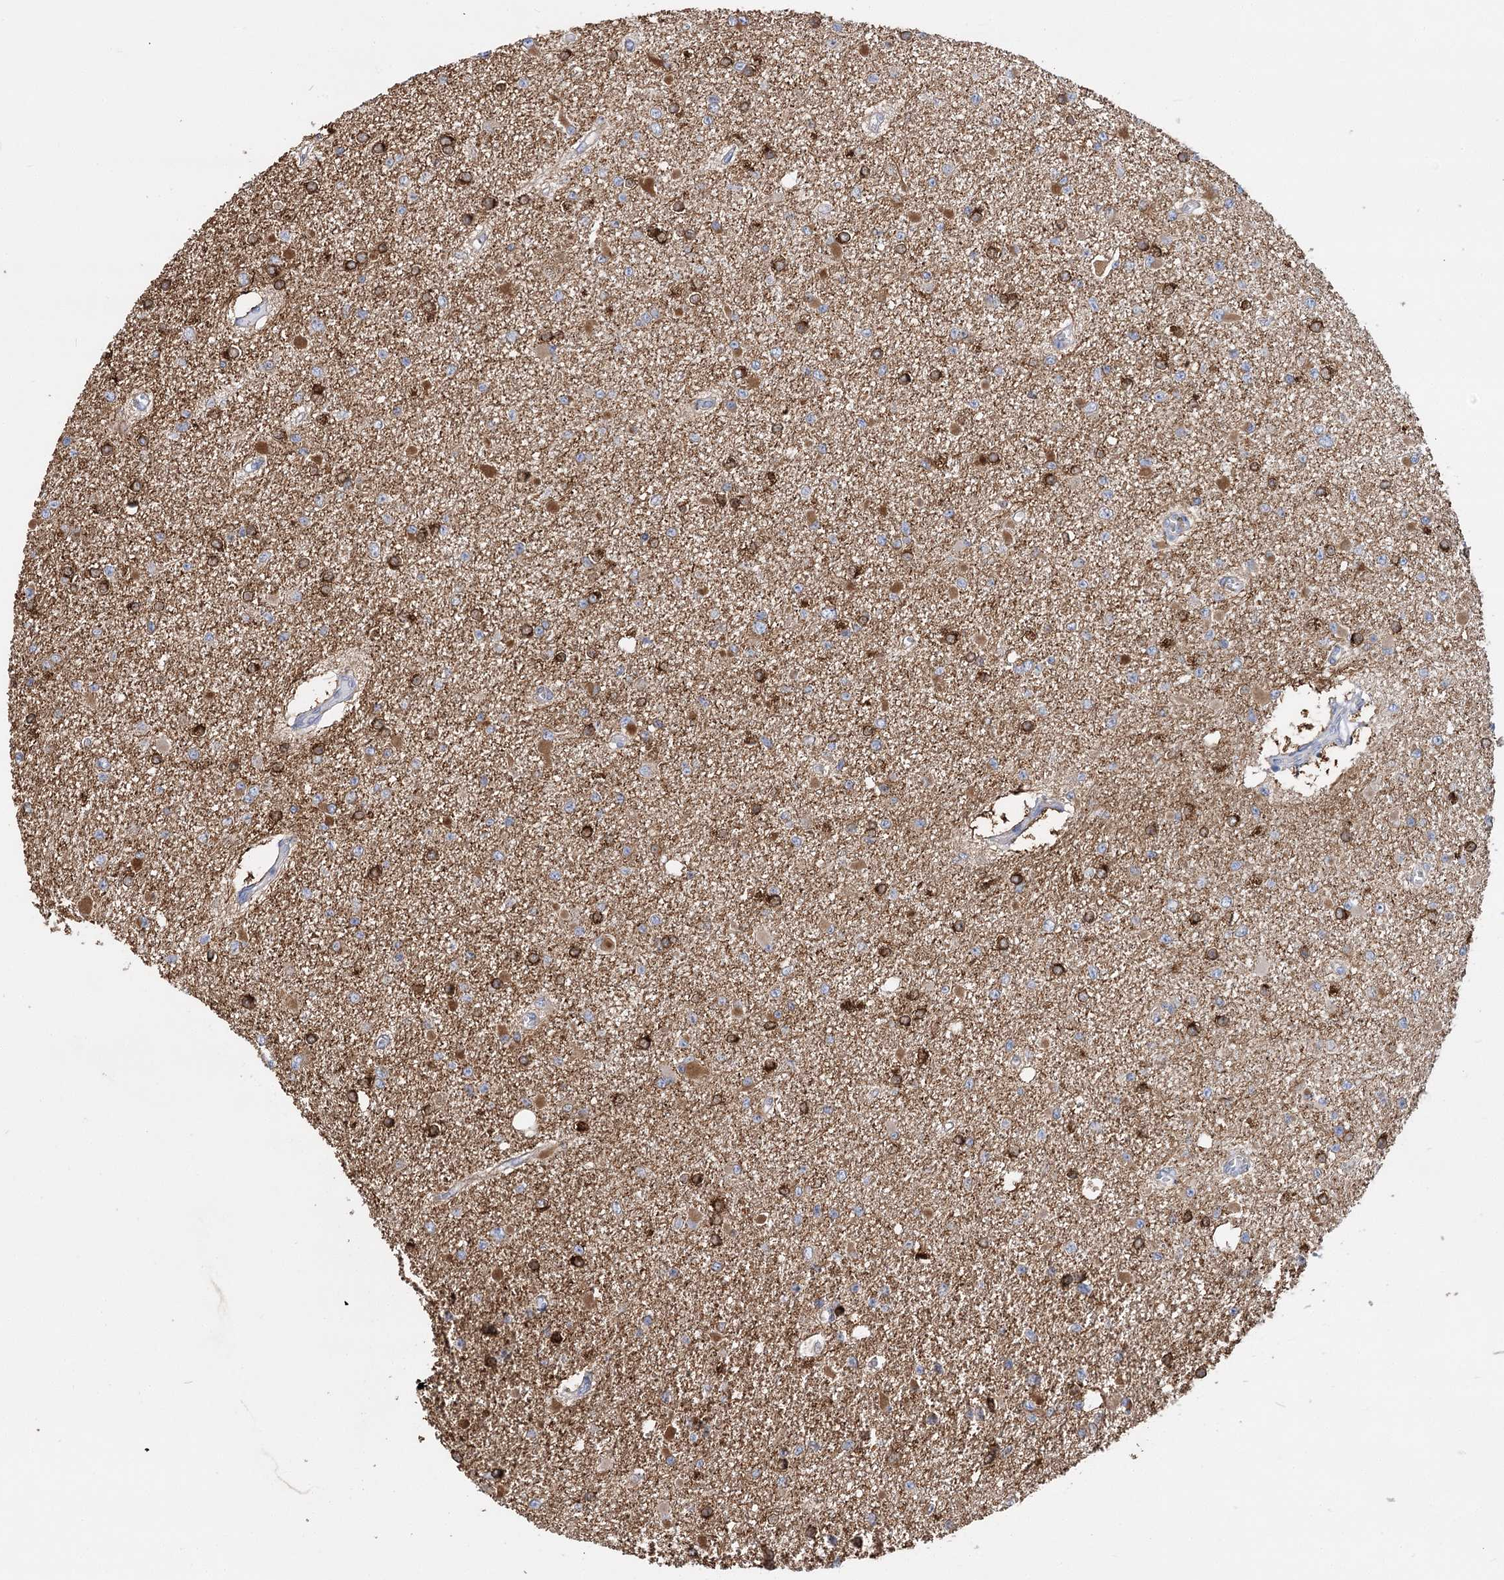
{"staining": {"intensity": "weak", "quantity": "25%-75%", "location": "cytoplasmic/membranous"}, "tissue": "glioma", "cell_type": "Tumor cells", "image_type": "cancer", "snomed": [{"axis": "morphology", "description": "Glioma, malignant, Low grade"}, {"axis": "topography", "description": "Brain"}], "caption": "Immunohistochemistry of human glioma demonstrates low levels of weak cytoplasmic/membranous staining in about 25%-75% of tumor cells.", "gene": "GUSB", "patient": {"sex": "female", "age": 22}}